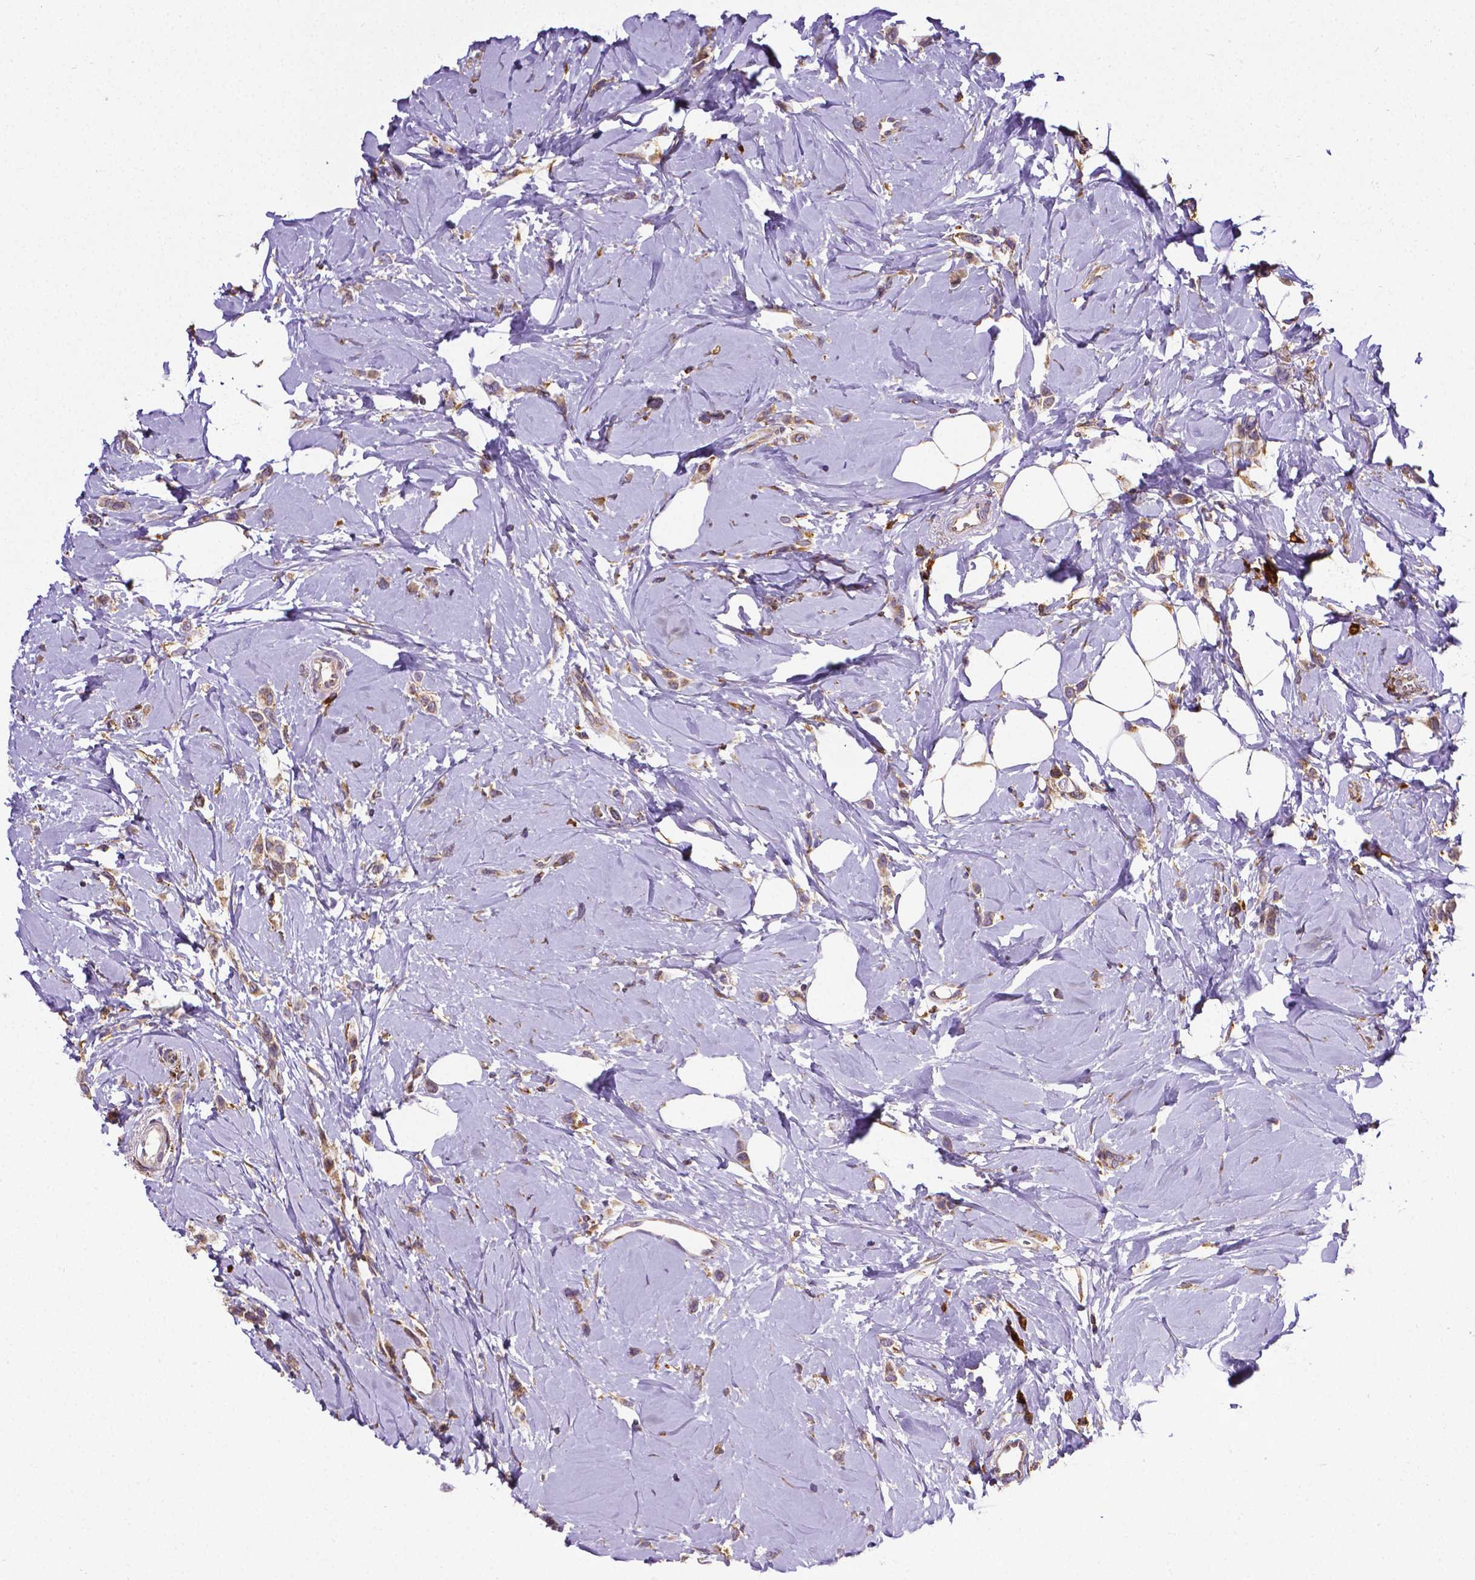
{"staining": {"intensity": "moderate", "quantity": ">75%", "location": "cytoplasmic/membranous"}, "tissue": "breast cancer", "cell_type": "Tumor cells", "image_type": "cancer", "snomed": [{"axis": "morphology", "description": "Lobular carcinoma"}, {"axis": "topography", "description": "Breast"}], "caption": "Immunohistochemical staining of human breast cancer shows medium levels of moderate cytoplasmic/membranous protein positivity in approximately >75% of tumor cells.", "gene": "MTDH", "patient": {"sex": "female", "age": 66}}